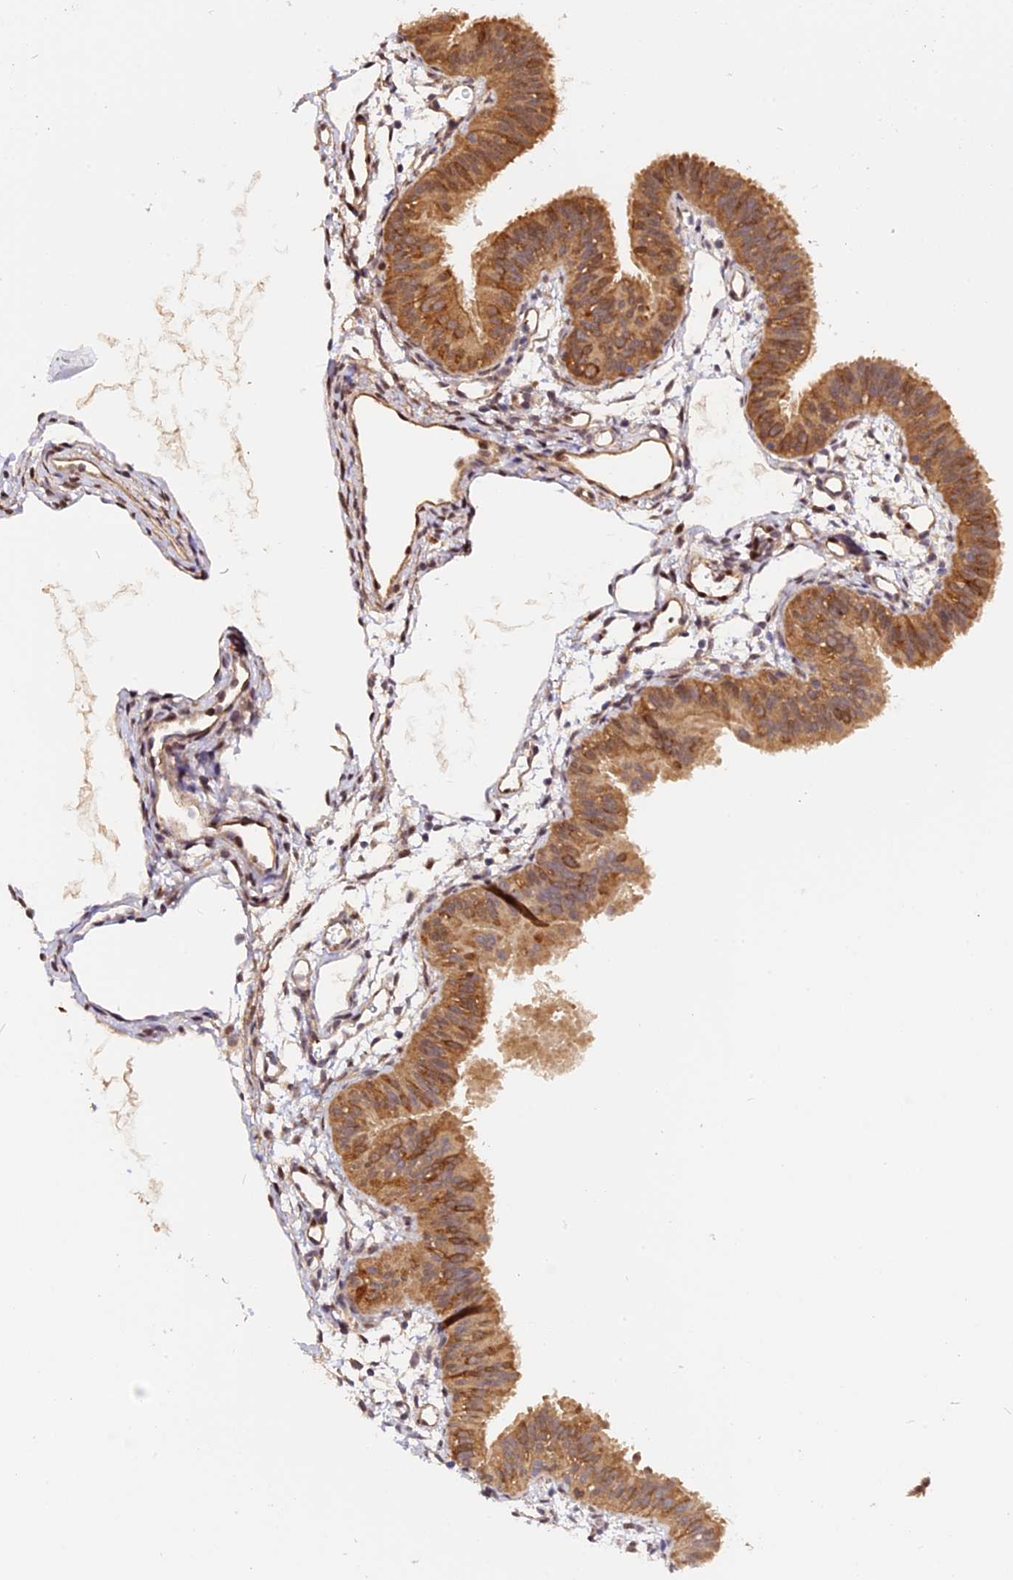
{"staining": {"intensity": "moderate", "quantity": ">75%", "location": "cytoplasmic/membranous,nuclear"}, "tissue": "fallopian tube", "cell_type": "Glandular cells", "image_type": "normal", "snomed": [{"axis": "morphology", "description": "Normal tissue, NOS"}, {"axis": "topography", "description": "Fallopian tube"}], "caption": "A histopathology image showing moderate cytoplasmic/membranous,nuclear expression in approximately >75% of glandular cells in benign fallopian tube, as visualized by brown immunohistochemical staining.", "gene": "HERPUD1", "patient": {"sex": "female", "age": 35}}